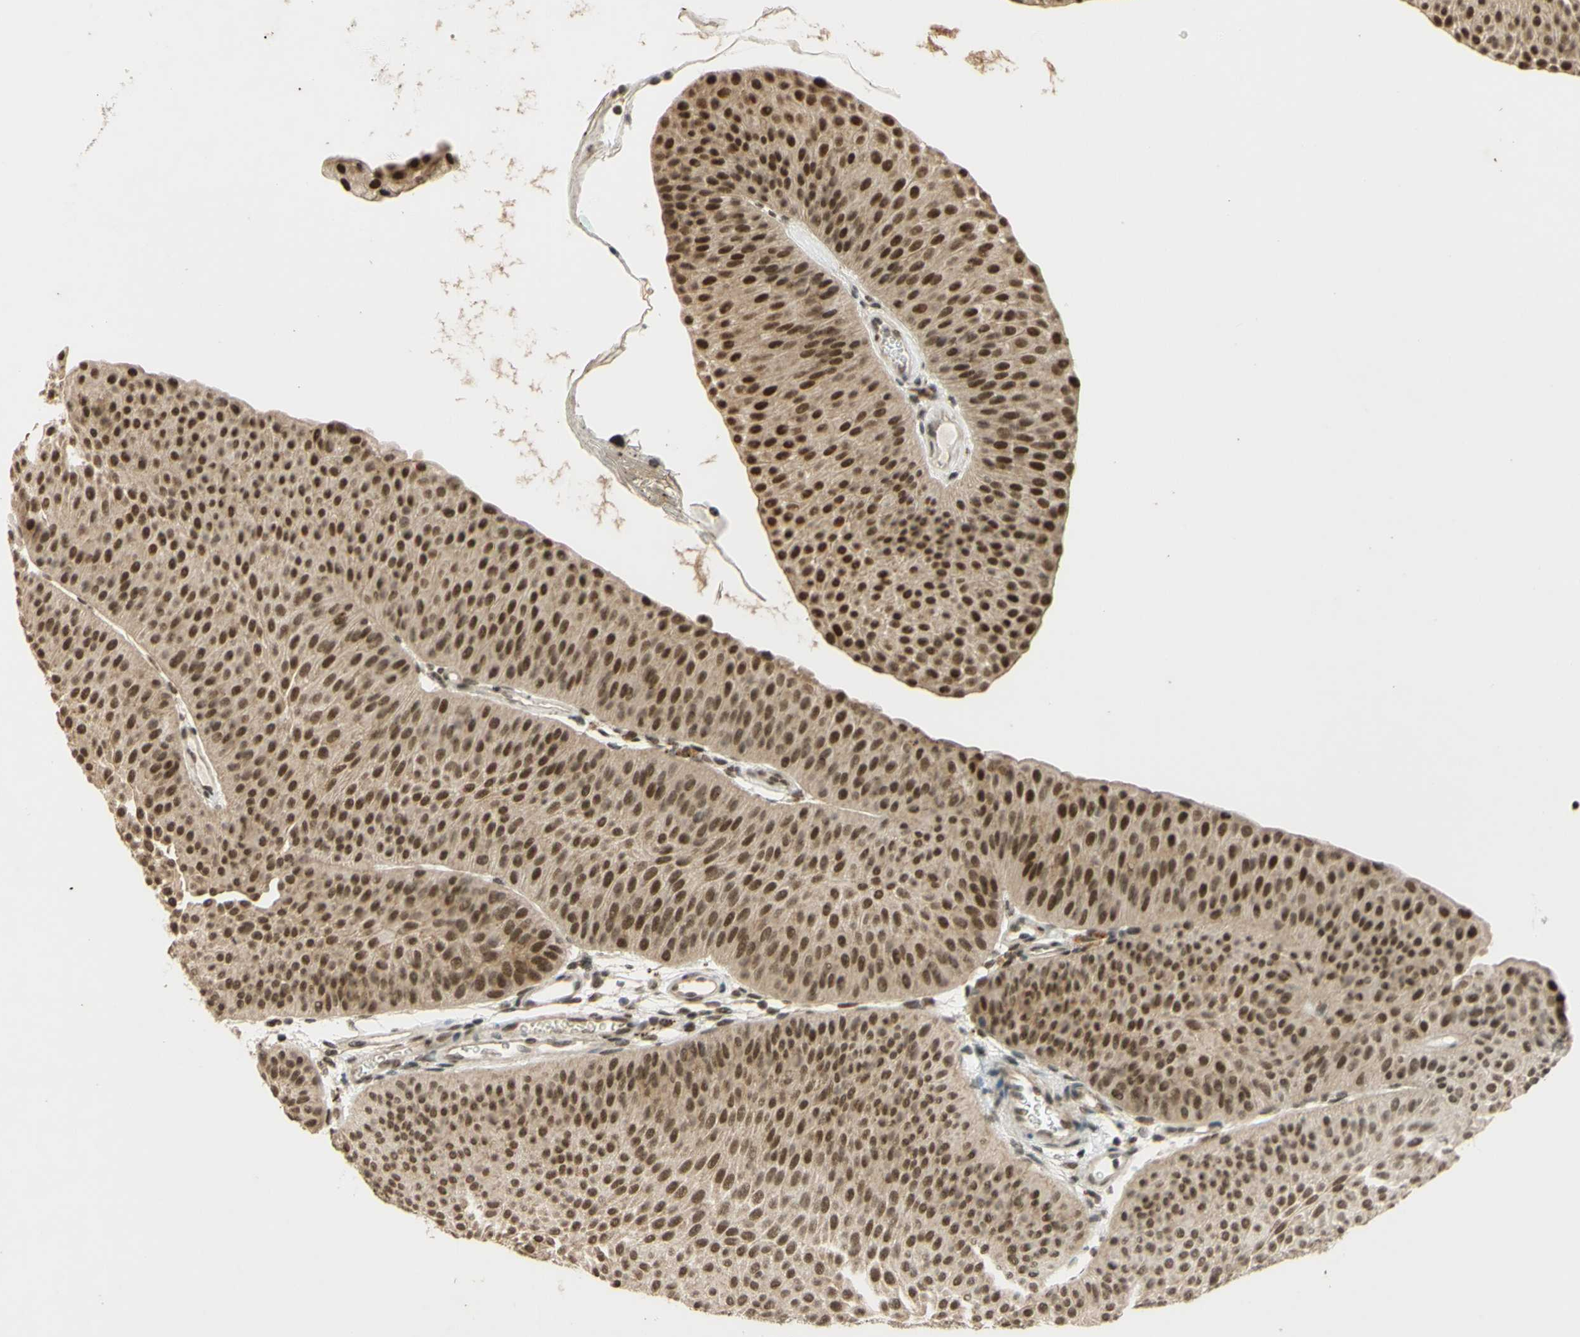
{"staining": {"intensity": "moderate", "quantity": ">75%", "location": "nuclear"}, "tissue": "urothelial cancer", "cell_type": "Tumor cells", "image_type": "cancer", "snomed": [{"axis": "morphology", "description": "Urothelial carcinoma, Low grade"}, {"axis": "topography", "description": "Urinary bladder"}], "caption": "This photomicrograph reveals IHC staining of urothelial cancer, with medium moderate nuclear expression in approximately >75% of tumor cells.", "gene": "SMARCB1", "patient": {"sex": "female", "age": 60}}